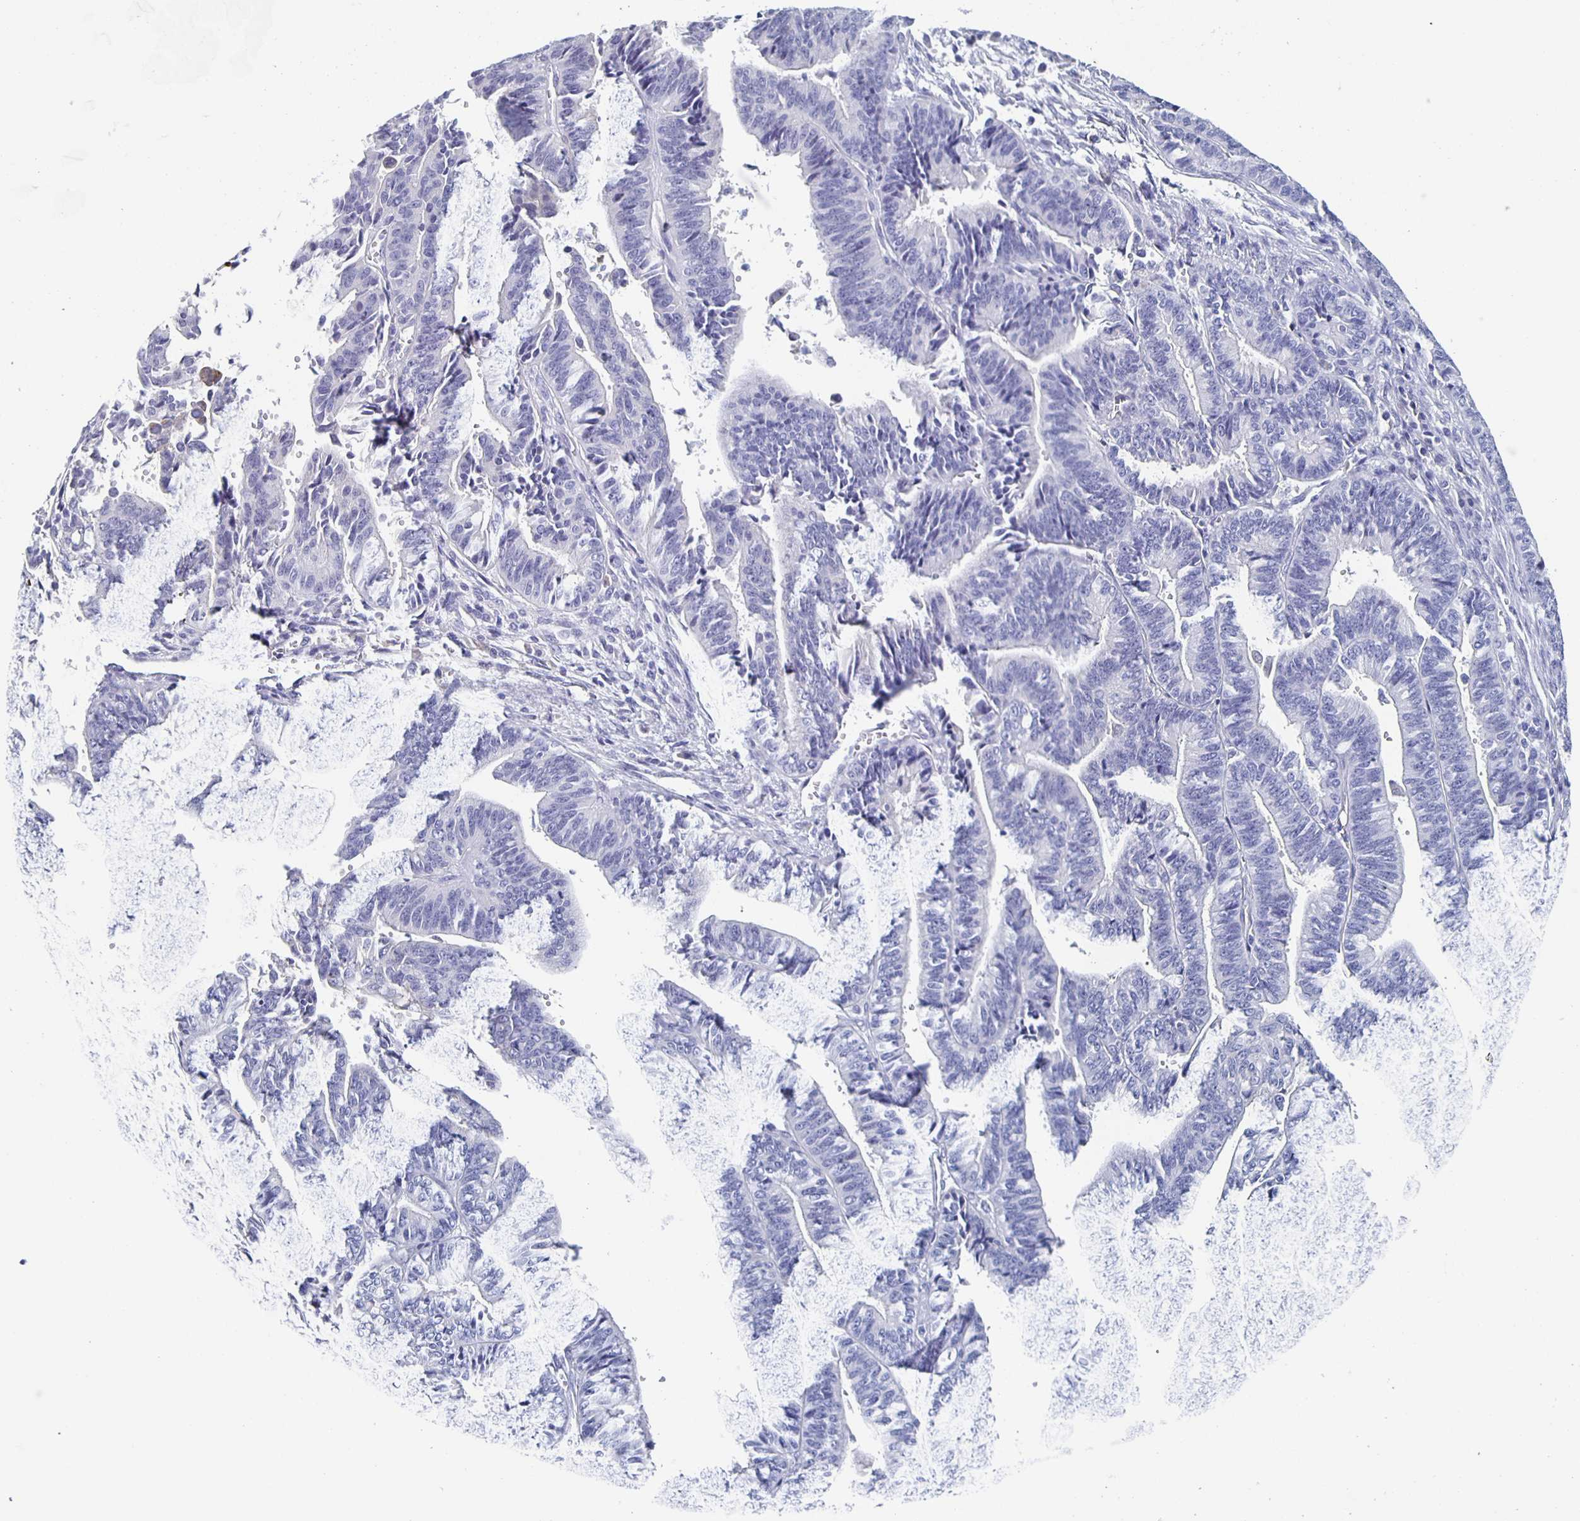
{"staining": {"intensity": "negative", "quantity": "none", "location": "none"}, "tissue": "endometrial cancer", "cell_type": "Tumor cells", "image_type": "cancer", "snomed": [{"axis": "morphology", "description": "Adenocarcinoma, NOS"}, {"axis": "topography", "description": "Endometrium"}], "caption": "An IHC image of endometrial cancer (adenocarcinoma) is shown. There is no staining in tumor cells of endometrial cancer (adenocarcinoma).", "gene": "CCDC17", "patient": {"sex": "female", "age": 65}}